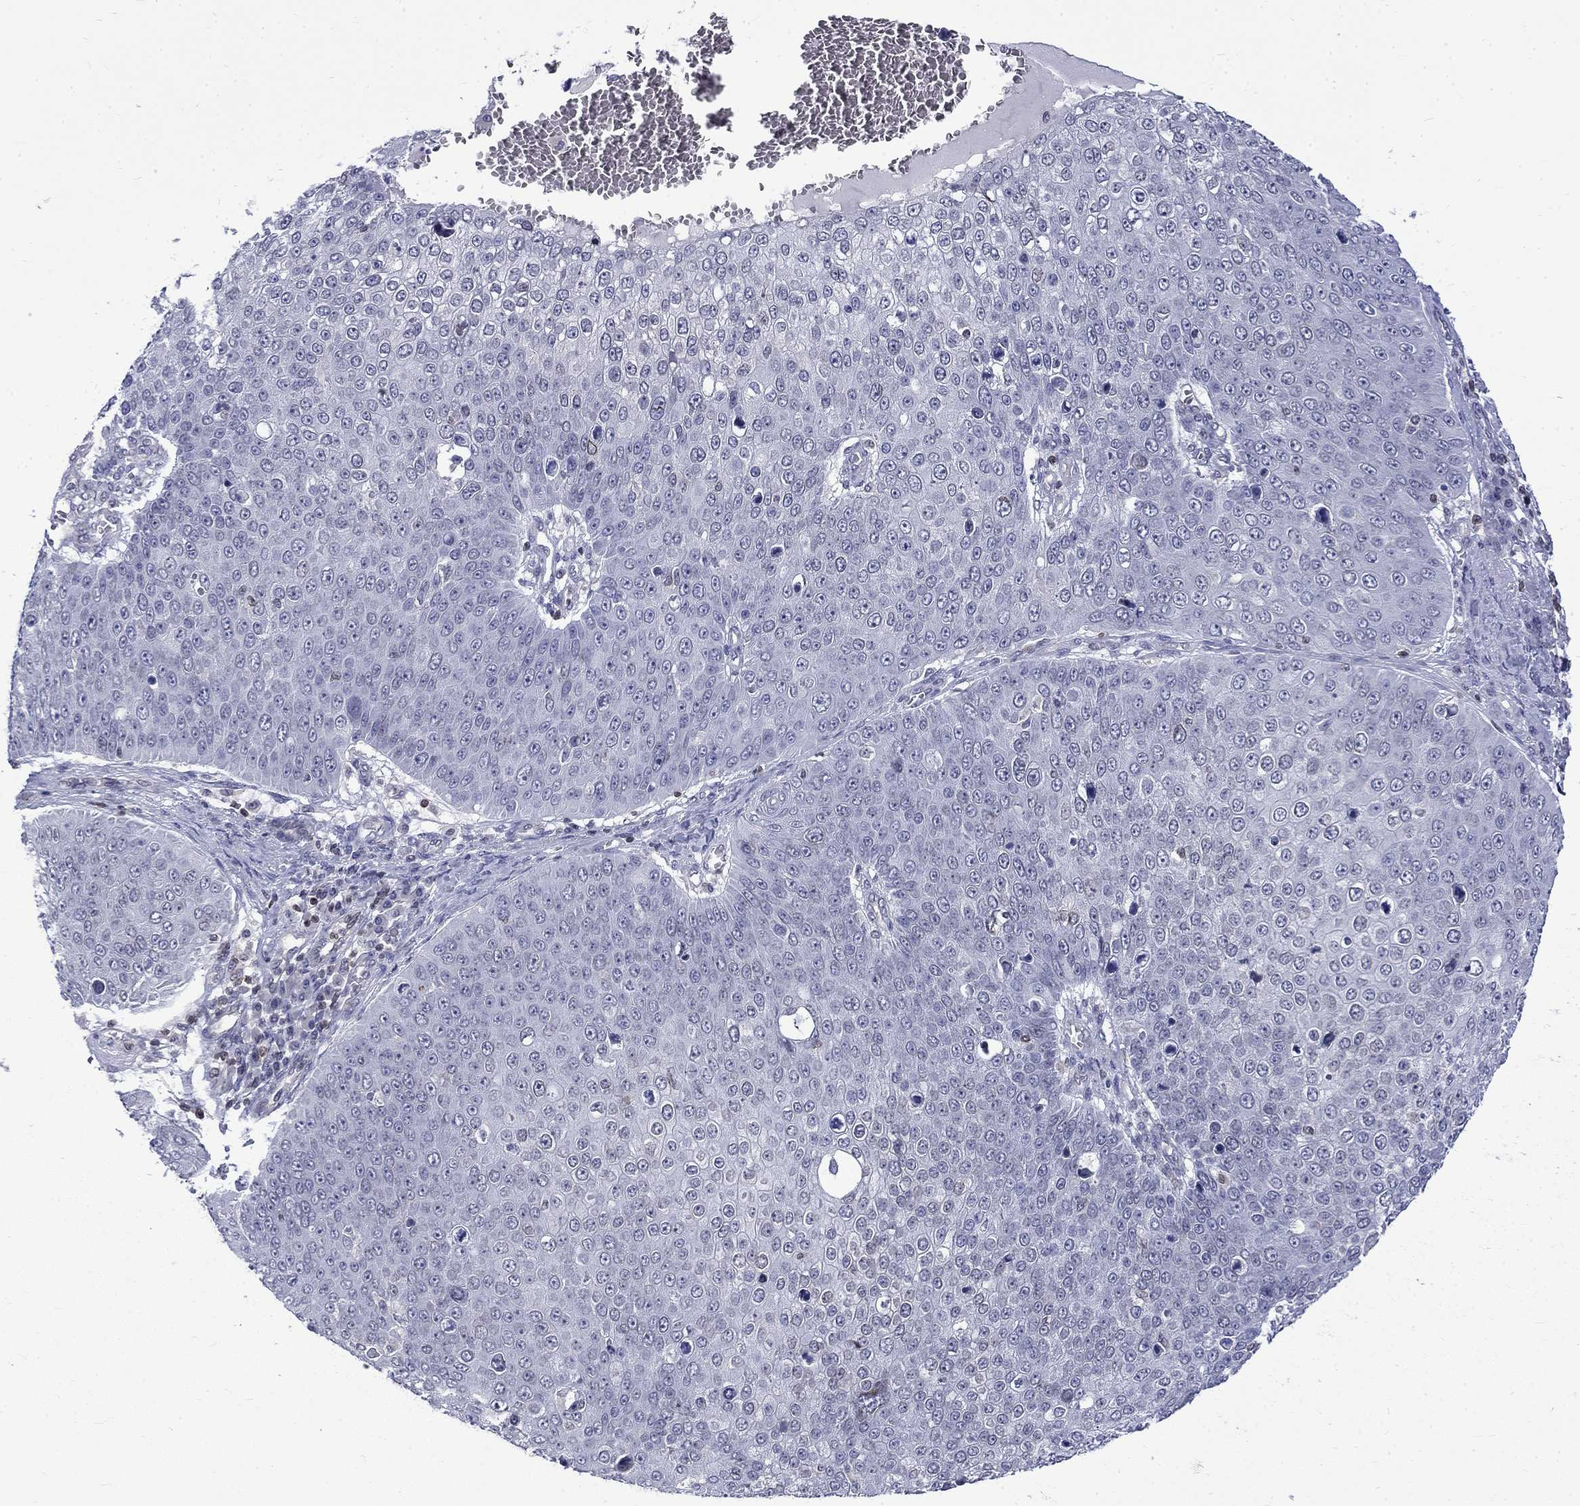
{"staining": {"intensity": "negative", "quantity": "none", "location": "none"}, "tissue": "skin cancer", "cell_type": "Tumor cells", "image_type": "cancer", "snomed": [{"axis": "morphology", "description": "Squamous cell carcinoma, NOS"}, {"axis": "topography", "description": "Skin"}], "caption": "Tumor cells are negative for protein expression in human skin cancer.", "gene": "SLA", "patient": {"sex": "male", "age": 71}}